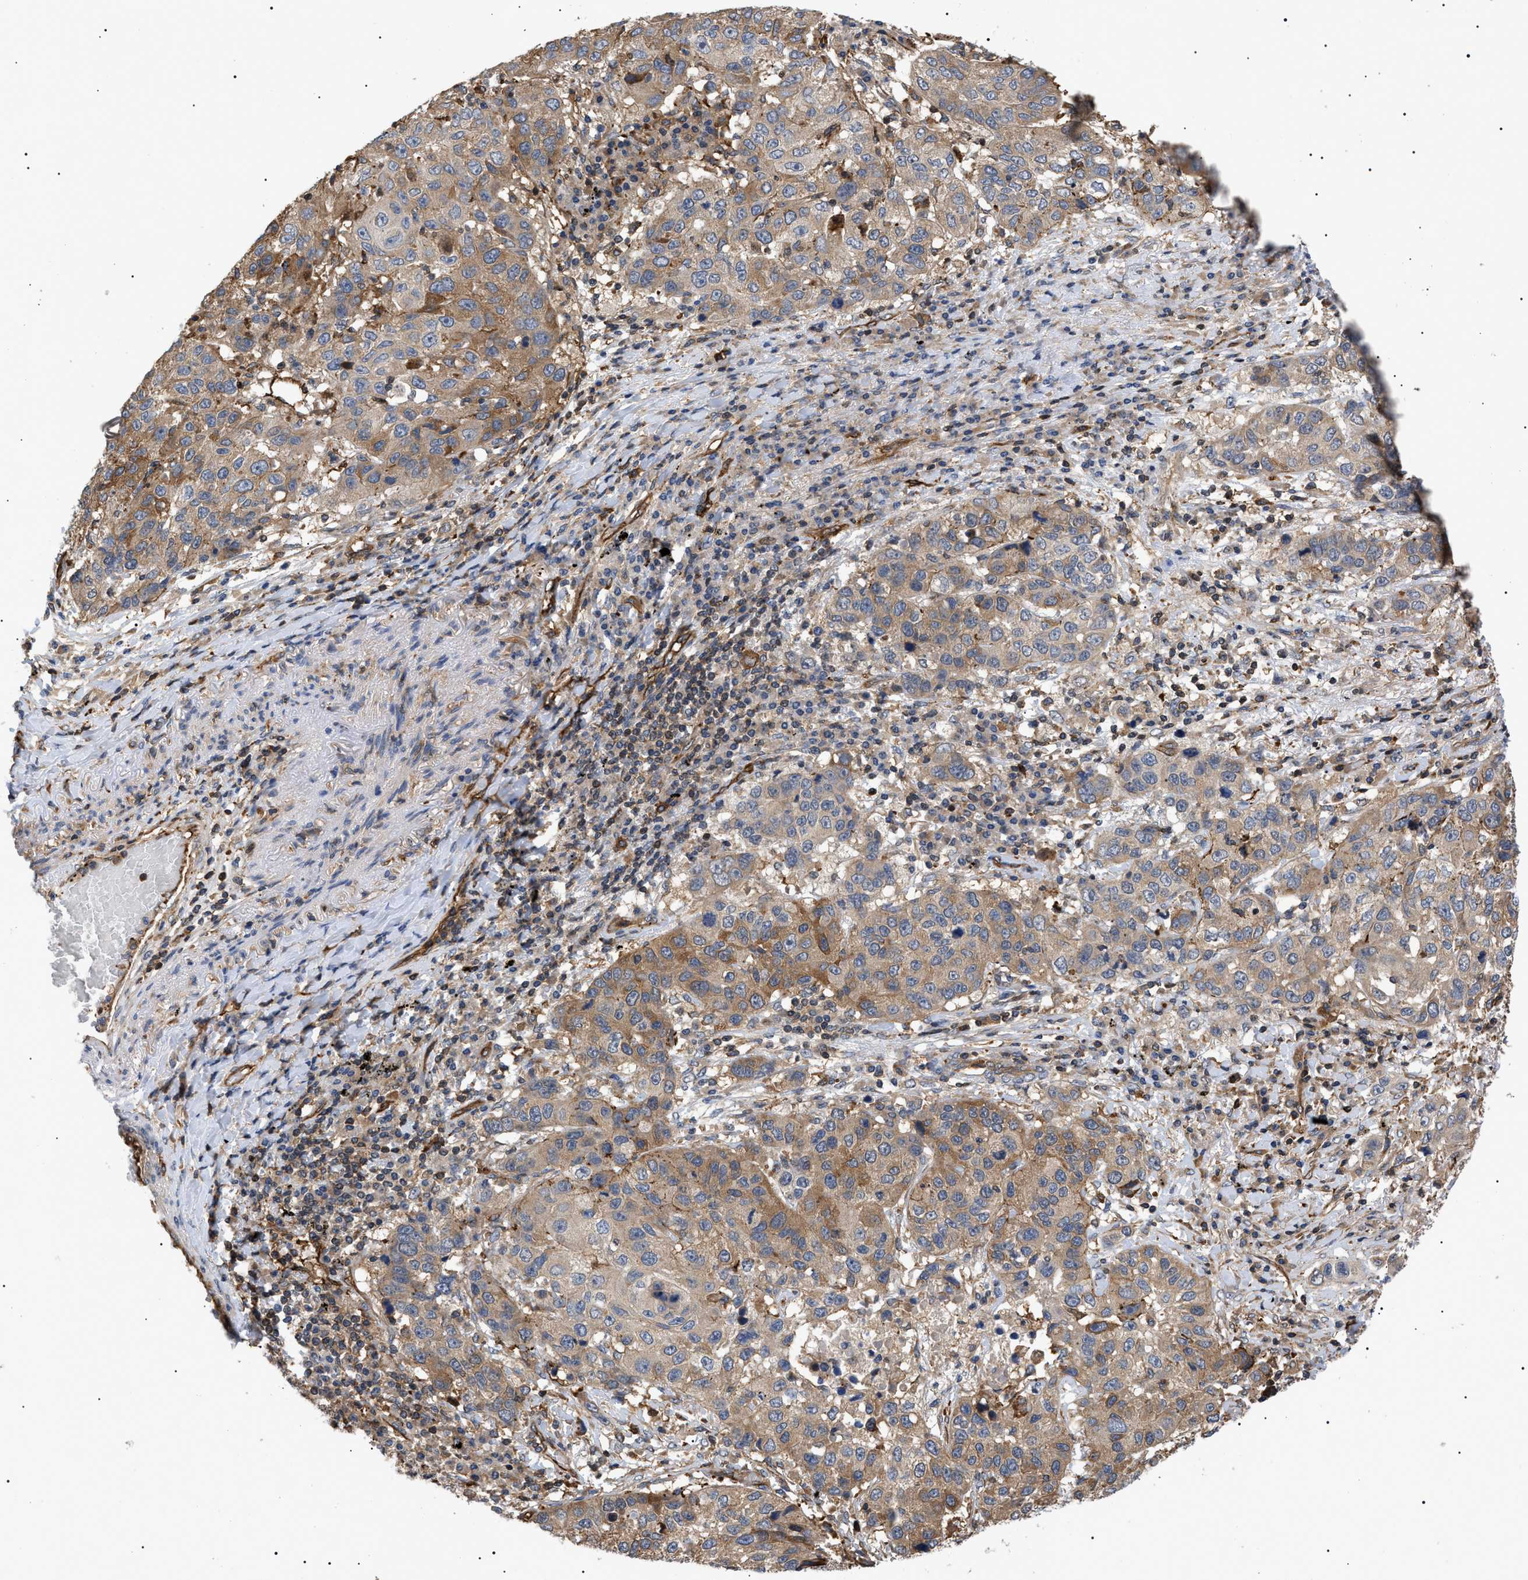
{"staining": {"intensity": "moderate", "quantity": "25%-75%", "location": "cytoplasmic/membranous"}, "tissue": "lung cancer", "cell_type": "Tumor cells", "image_type": "cancer", "snomed": [{"axis": "morphology", "description": "Squamous cell carcinoma, NOS"}, {"axis": "topography", "description": "Lung"}], "caption": "Immunohistochemical staining of human lung cancer (squamous cell carcinoma) exhibits moderate cytoplasmic/membranous protein expression in about 25%-75% of tumor cells.", "gene": "TMTC4", "patient": {"sex": "male", "age": 57}}